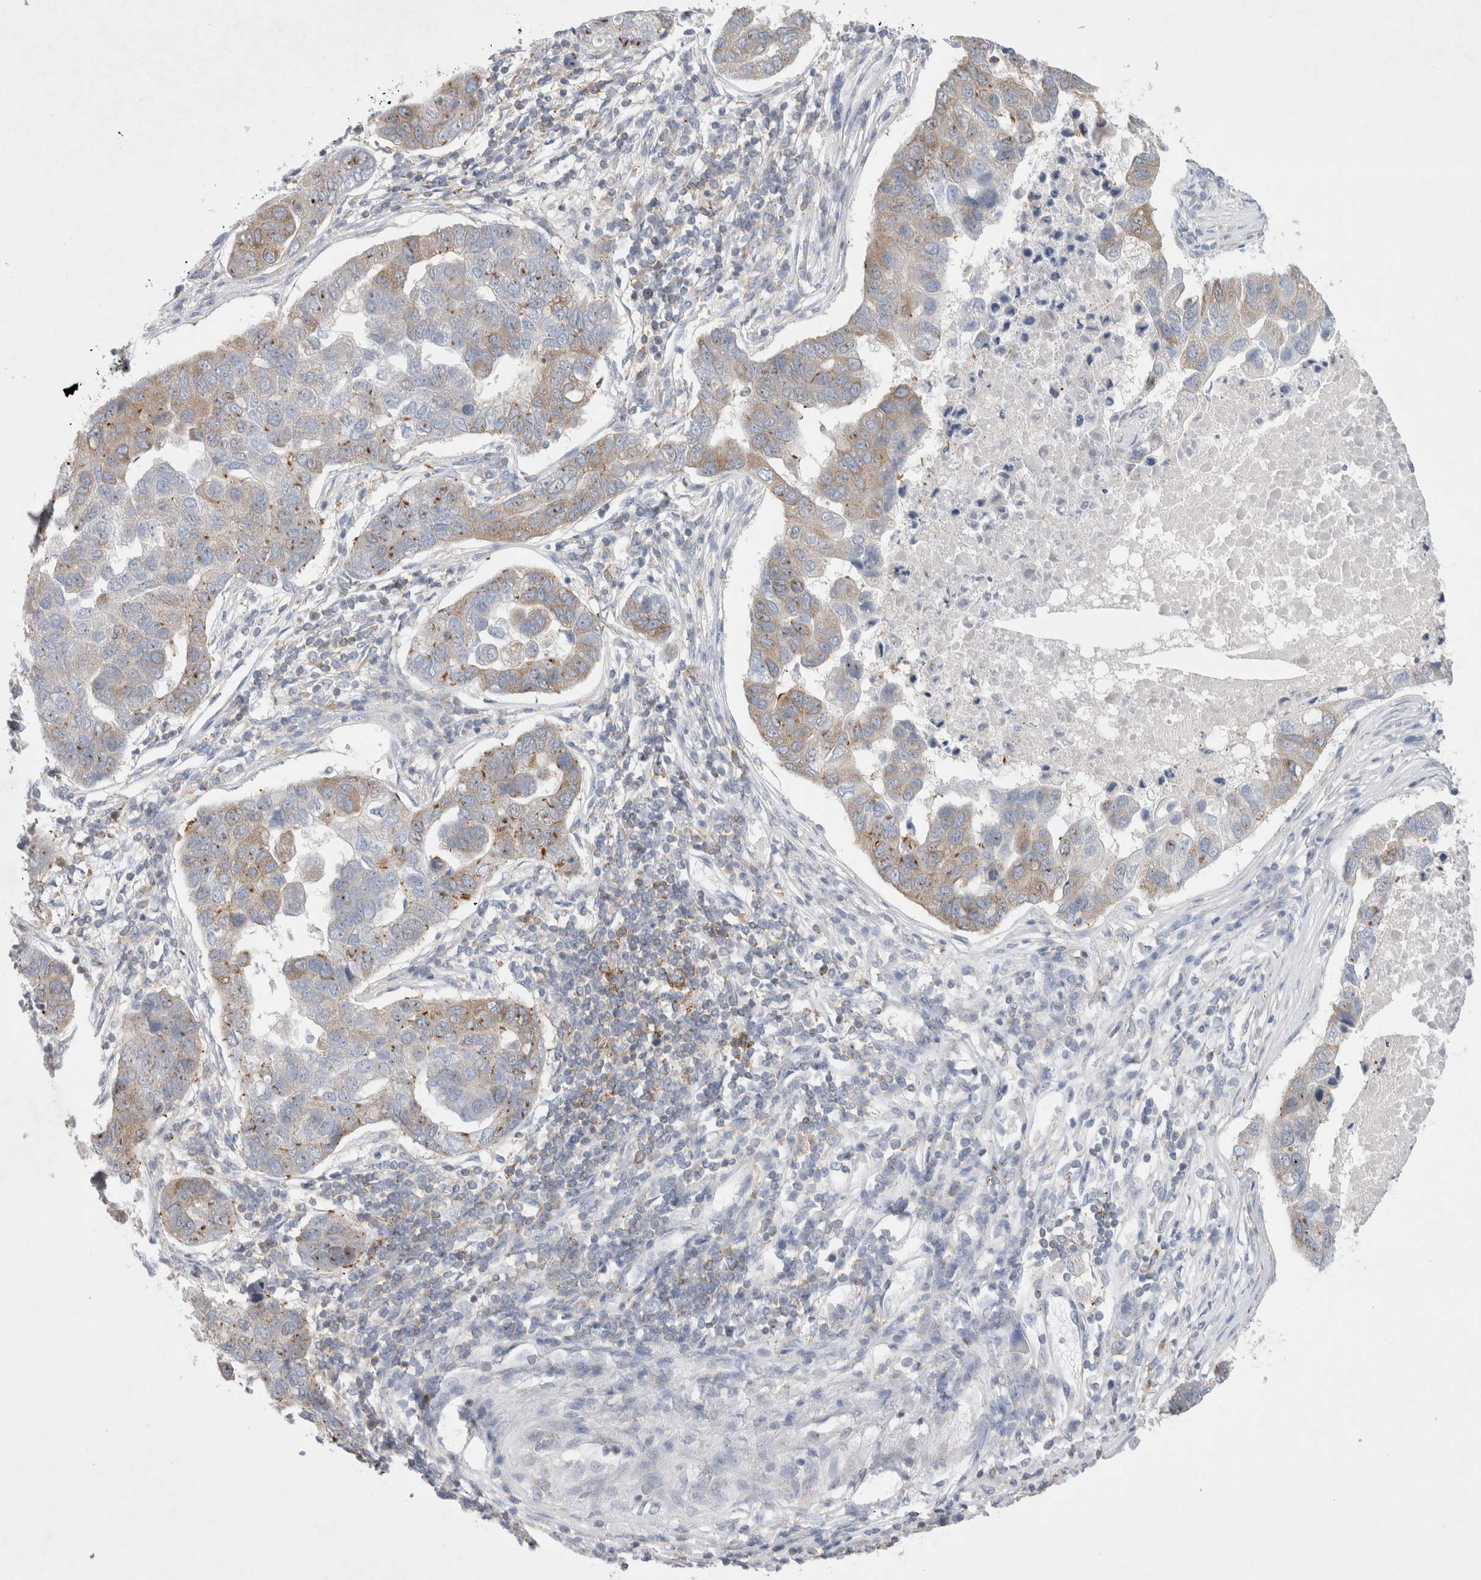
{"staining": {"intensity": "weak", "quantity": "25%-75%", "location": "cytoplasmic/membranous"}, "tissue": "pancreatic cancer", "cell_type": "Tumor cells", "image_type": "cancer", "snomed": [{"axis": "morphology", "description": "Adenocarcinoma, NOS"}, {"axis": "topography", "description": "Pancreas"}], "caption": "Human pancreatic cancer (adenocarcinoma) stained for a protein (brown) demonstrates weak cytoplasmic/membranous positive positivity in approximately 25%-75% of tumor cells.", "gene": "ZNF23", "patient": {"sex": "female", "age": 61}}